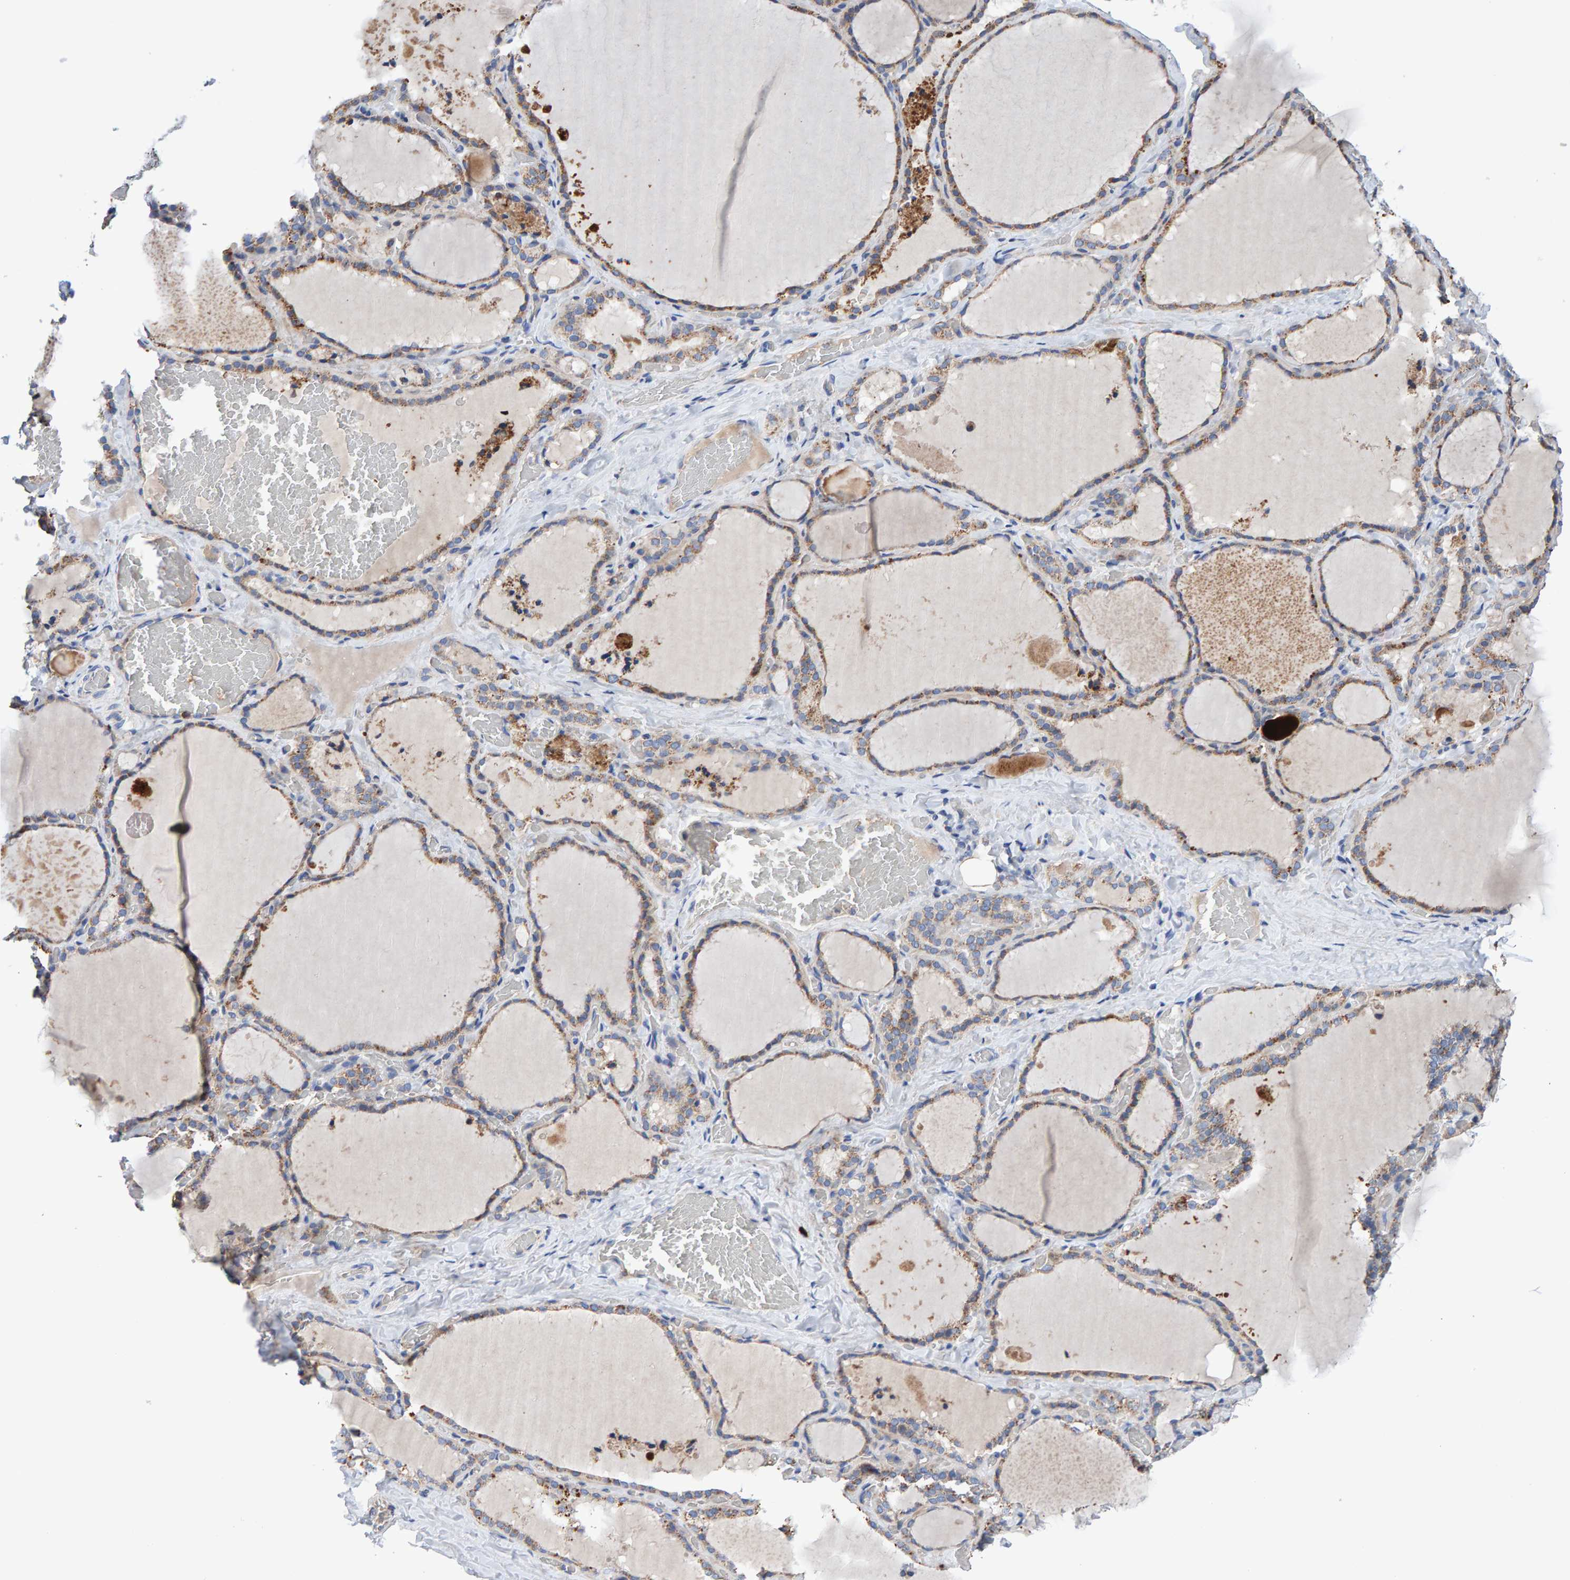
{"staining": {"intensity": "weak", "quantity": "25%-75%", "location": "cytoplasmic/membranous"}, "tissue": "thyroid gland", "cell_type": "Glandular cells", "image_type": "normal", "snomed": [{"axis": "morphology", "description": "Normal tissue, NOS"}, {"axis": "topography", "description": "Thyroid gland"}], "caption": "IHC of benign human thyroid gland displays low levels of weak cytoplasmic/membranous expression in approximately 25%-75% of glandular cells.", "gene": "EFR3A", "patient": {"sex": "female", "age": 22}}